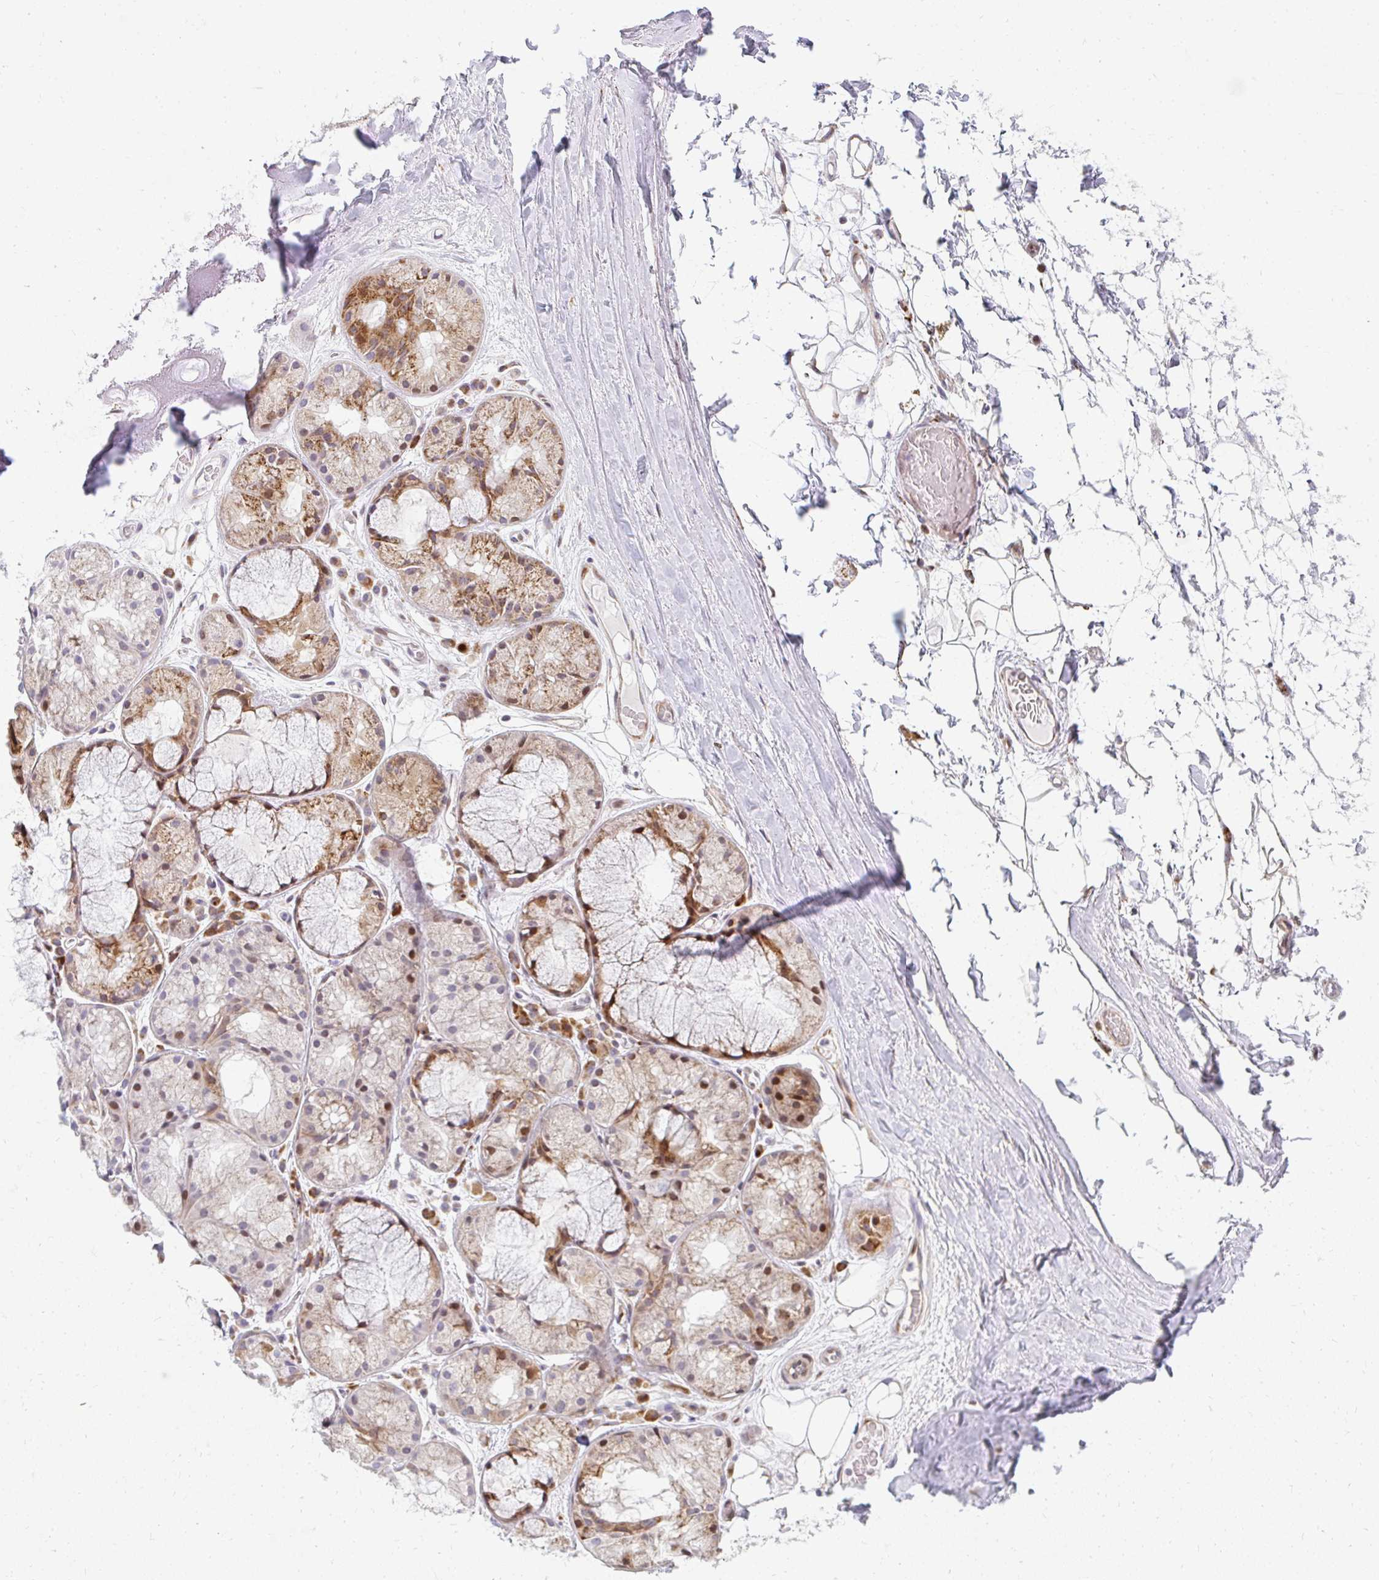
{"staining": {"intensity": "negative", "quantity": "none", "location": "none"}, "tissue": "adipose tissue", "cell_type": "Adipocytes", "image_type": "normal", "snomed": [{"axis": "morphology", "description": "Normal tissue, NOS"}, {"axis": "topography", "description": "Lymph node"}, {"axis": "topography", "description": "Cartilage tissue"}, {"axis": "topography", "description": "Nasopharynx"}], "caption": "The histopathology image demonstrates no staining of adipocytes in unremarkable adipose tissue.", "gene": "PLA2G5", "patient": {"sex": "male", "age": 63}}